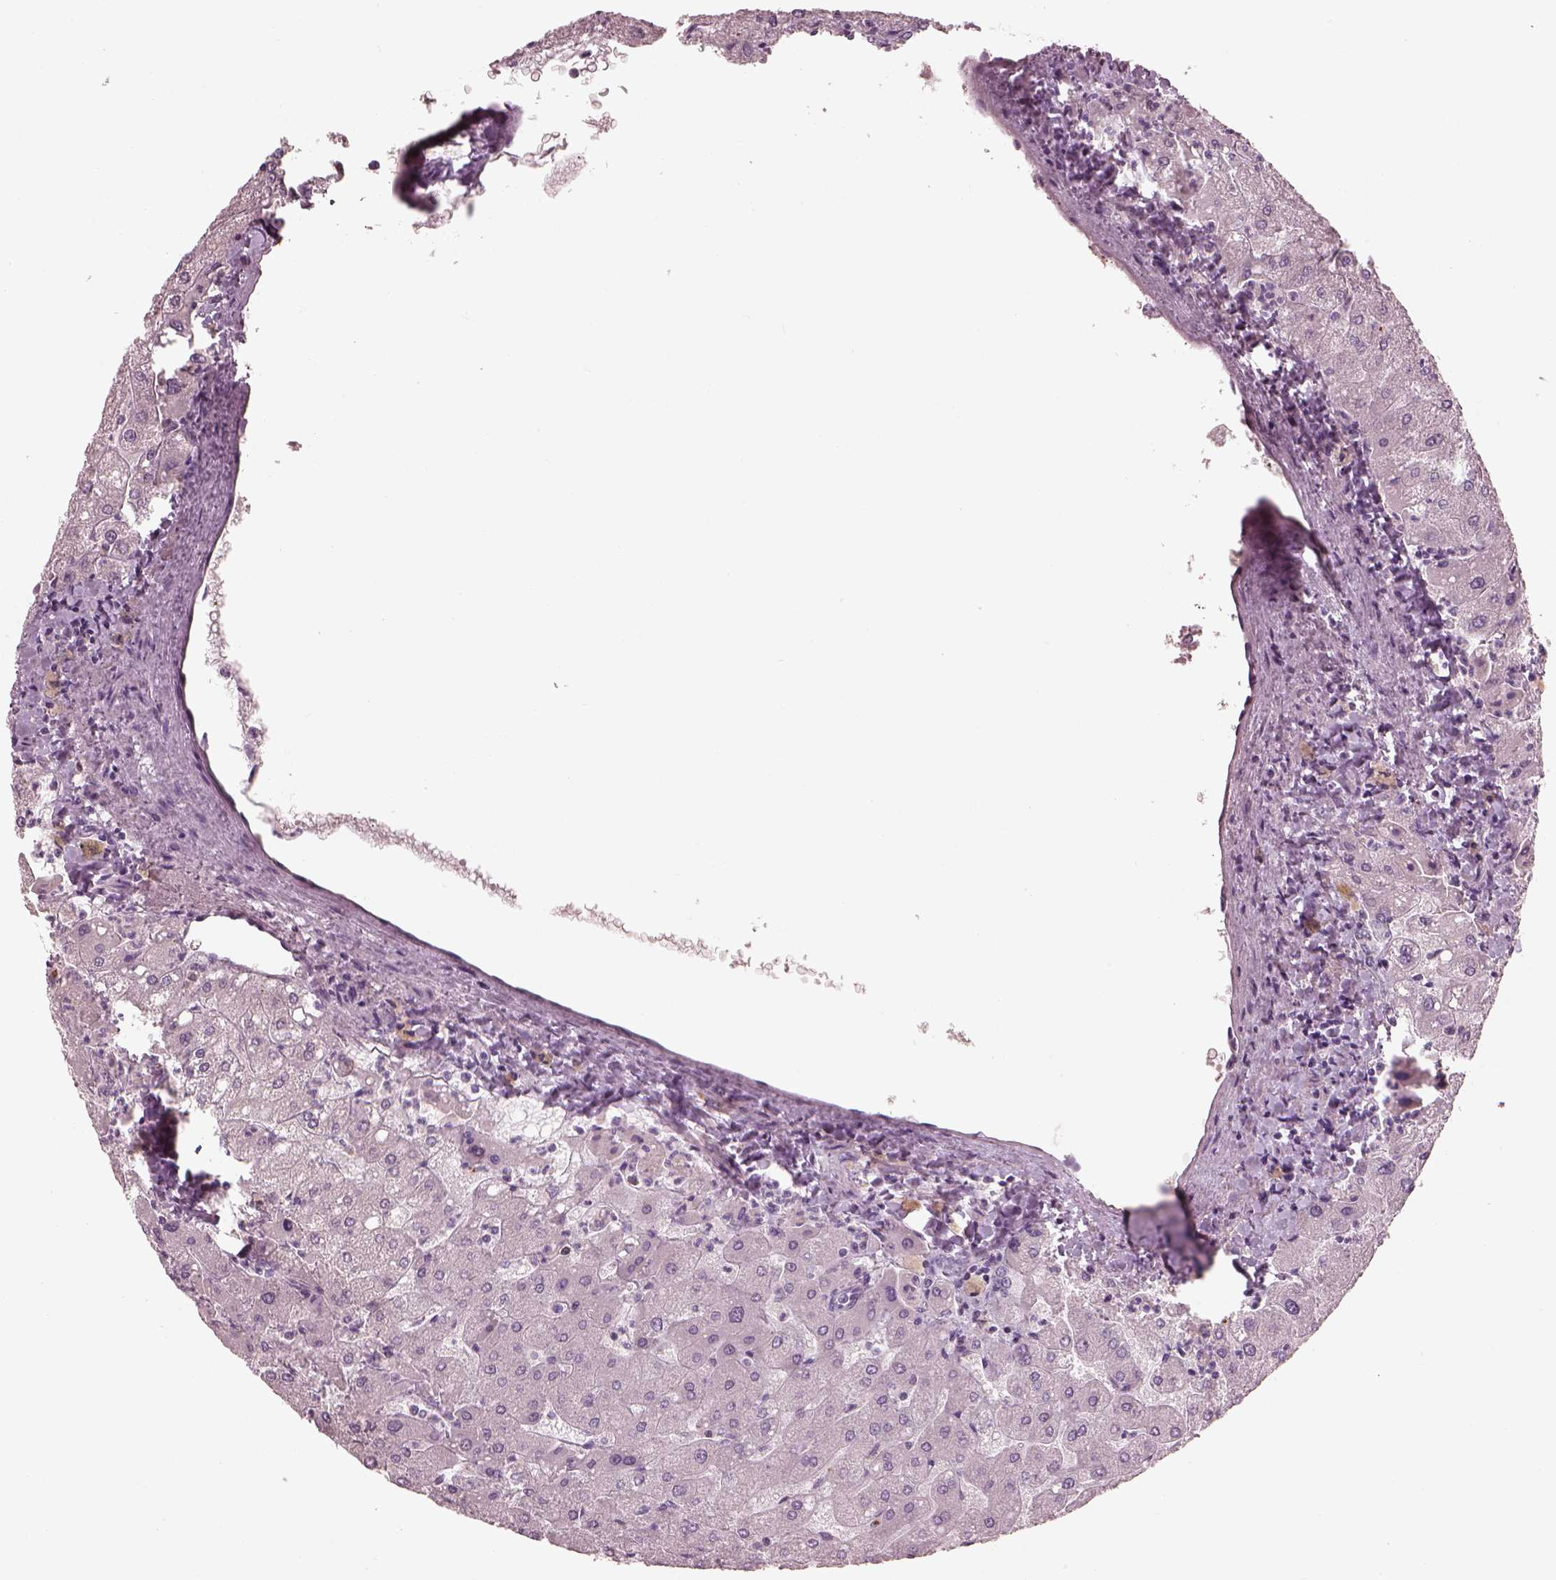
{"staining": {"intensity": "negative", "quantity": "none", "location": "none"}, "tissue": "liver", "cell_type": "Cholangiocytes", "image_type": "normal", "snomed": [{"axis": "morphology", "description": "Normal tissue, NOS"}, {"axis": "topography", "description": "Liver"}], "caption": "Protein analysis of benign liver exhibits no significant staining in cholangiocytes.", "gene": "RSPH9", "patient": {"sex": "male", "age": 67}}